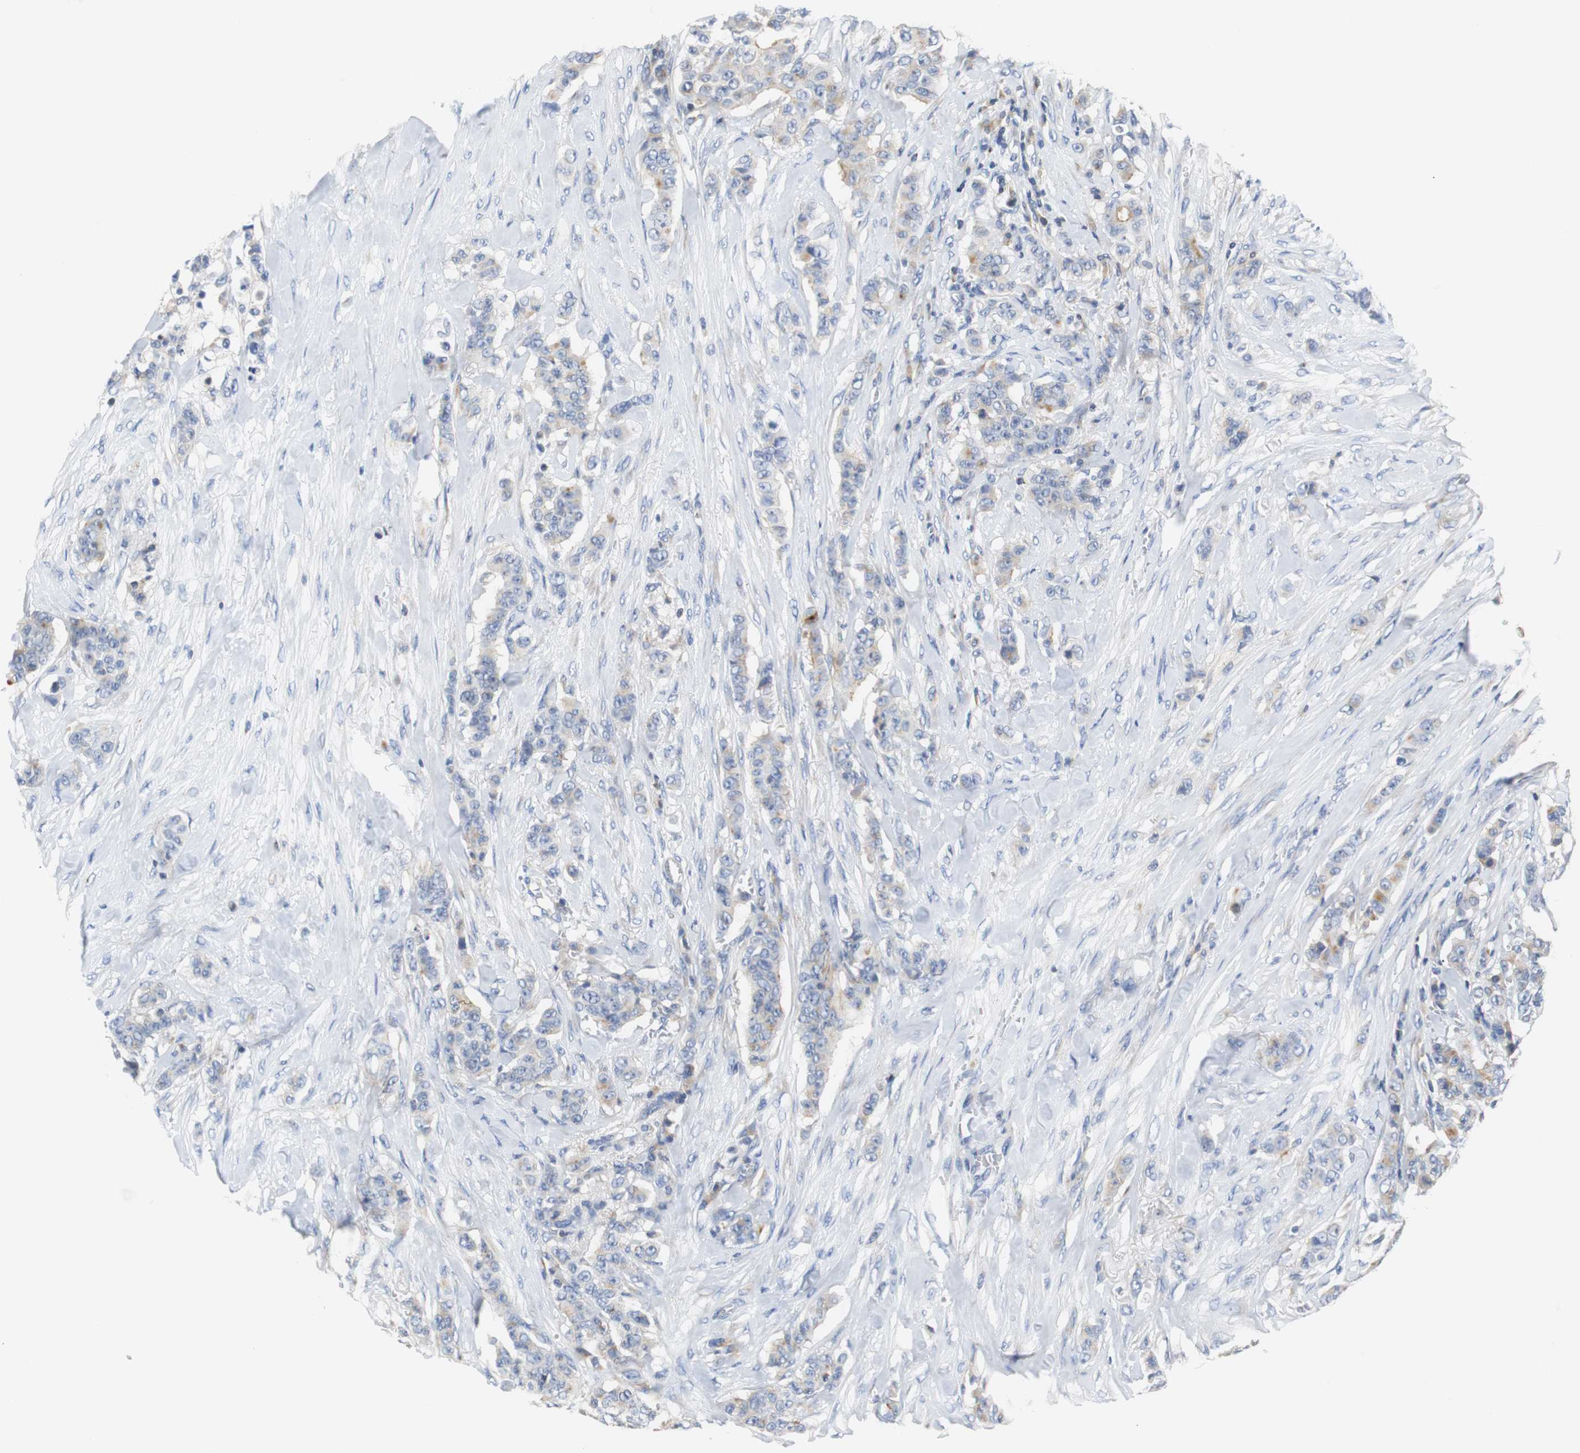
{"staining": {"intensity": "weak", "quantity": "25%-75%", "location": "cytoplasmic/membranous"}, "tissue": "breast cancer", "cell_type": "Tumor cells", "image_type": "cancer", "snomed": [{"axis": "morphology", "description": "Duct carcinoma"}, {"axis": "topography", "description": "Breast"}], "caption": "Immunohistochemical staining of human breast invasive ductal carcinoma shows low levels of weak cytoplasmic/membranous protein staining in about 25%-75% of tumor cells. The protein is shown in brown color, while the nuclei are stained blue.", "gene": "VAMP8", "patient": {"sex": "female", "age": 40}}